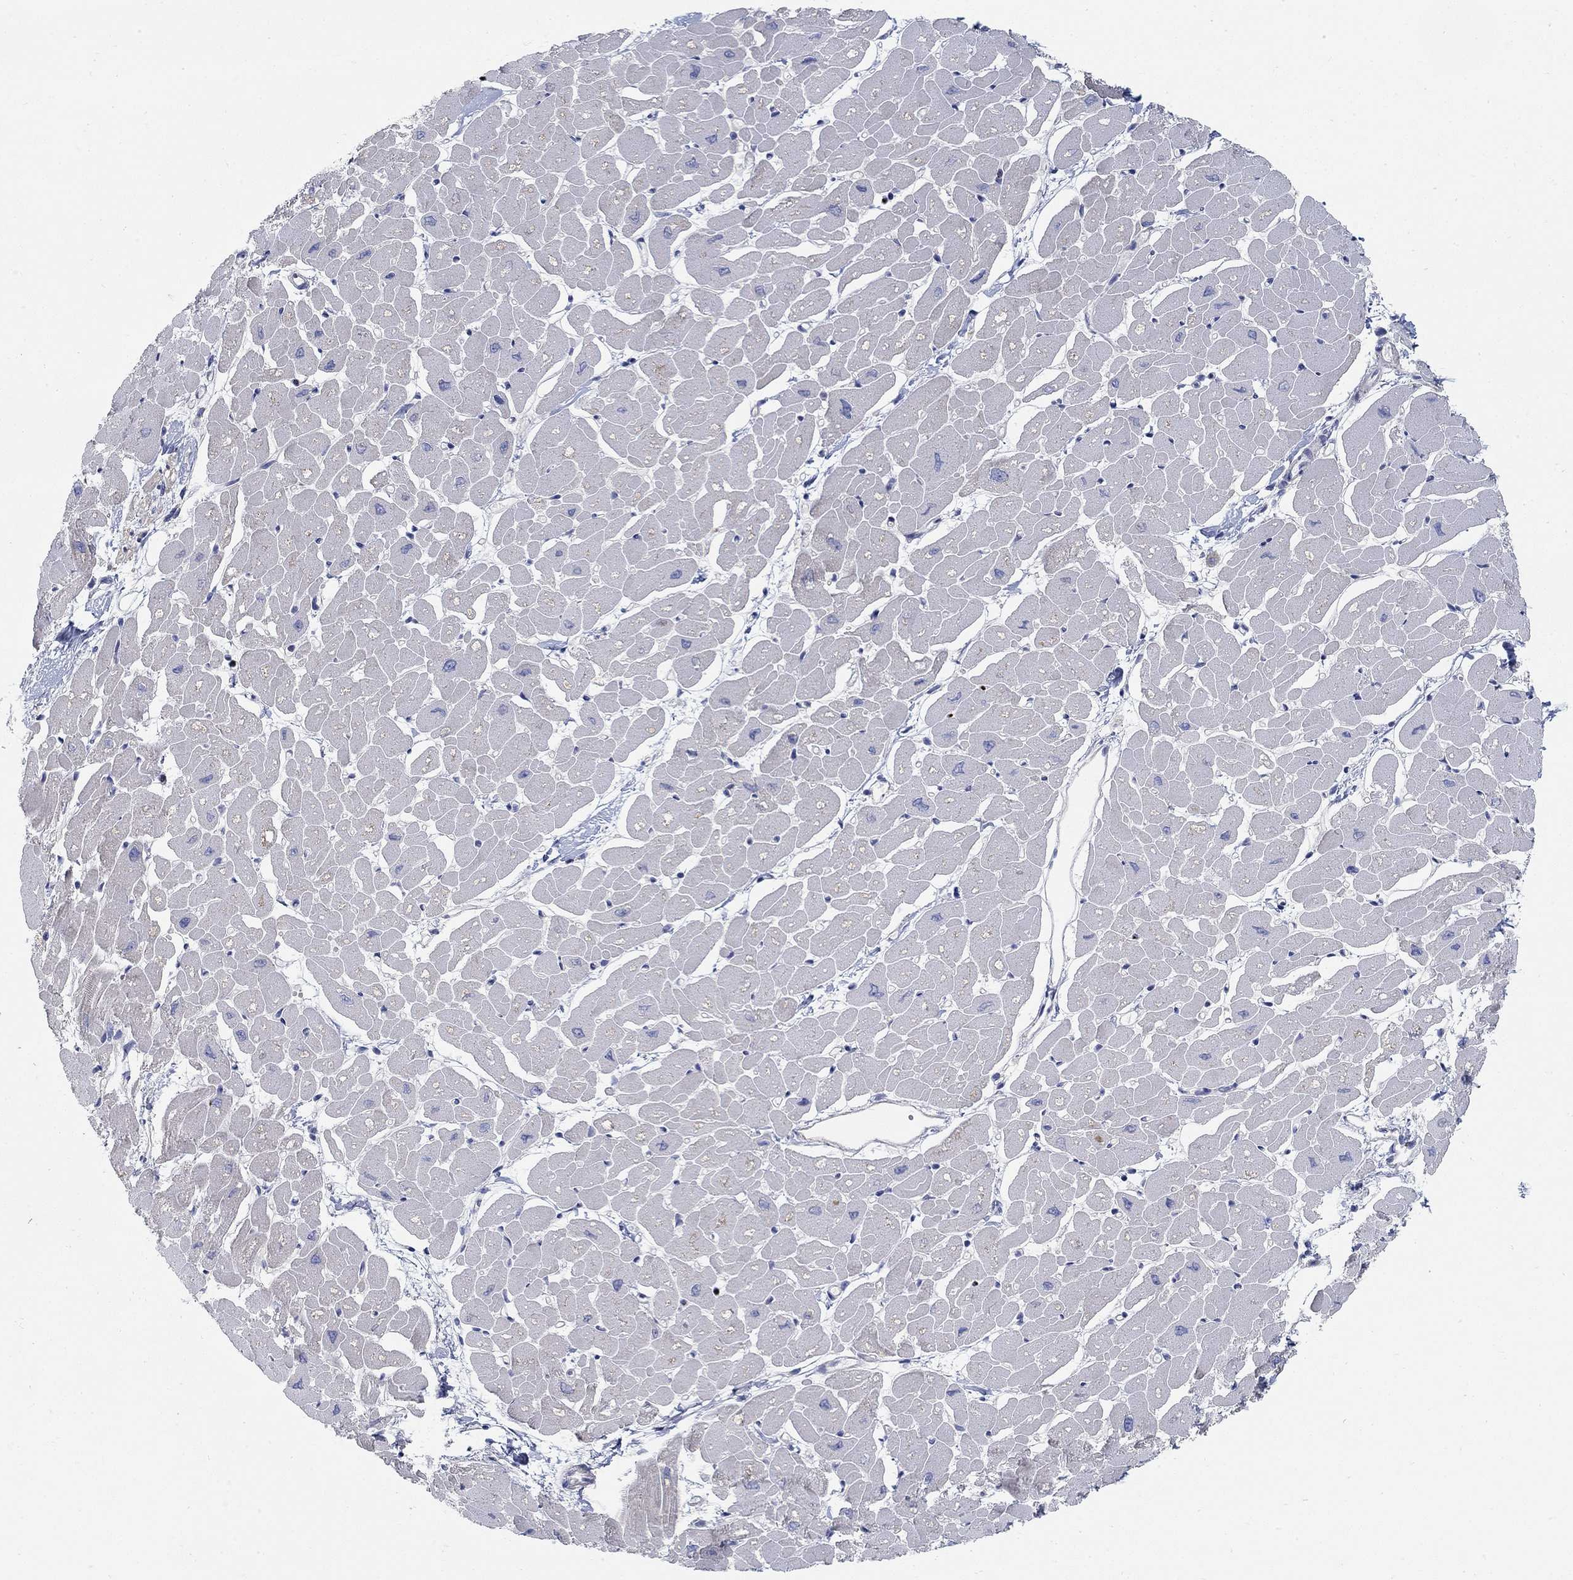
{"staining": {"intensity": "negative", "quantity": "none", "location": "none"}, "tissue": "heart muscle", "cell_type": "Cardiomyocytes", "image_type": "normal", "snomed": [{"axis": "morphology", "description": "Normal tissue, NOS"}, {"axis": "topography", "description": "Heart"}], "caption": "A histopathology image of heart muscle stained for a protein shows no brown staining in cardiomyocytes.", "gene": "ANO7", "patient": {"sex": "male", "age": 57}}